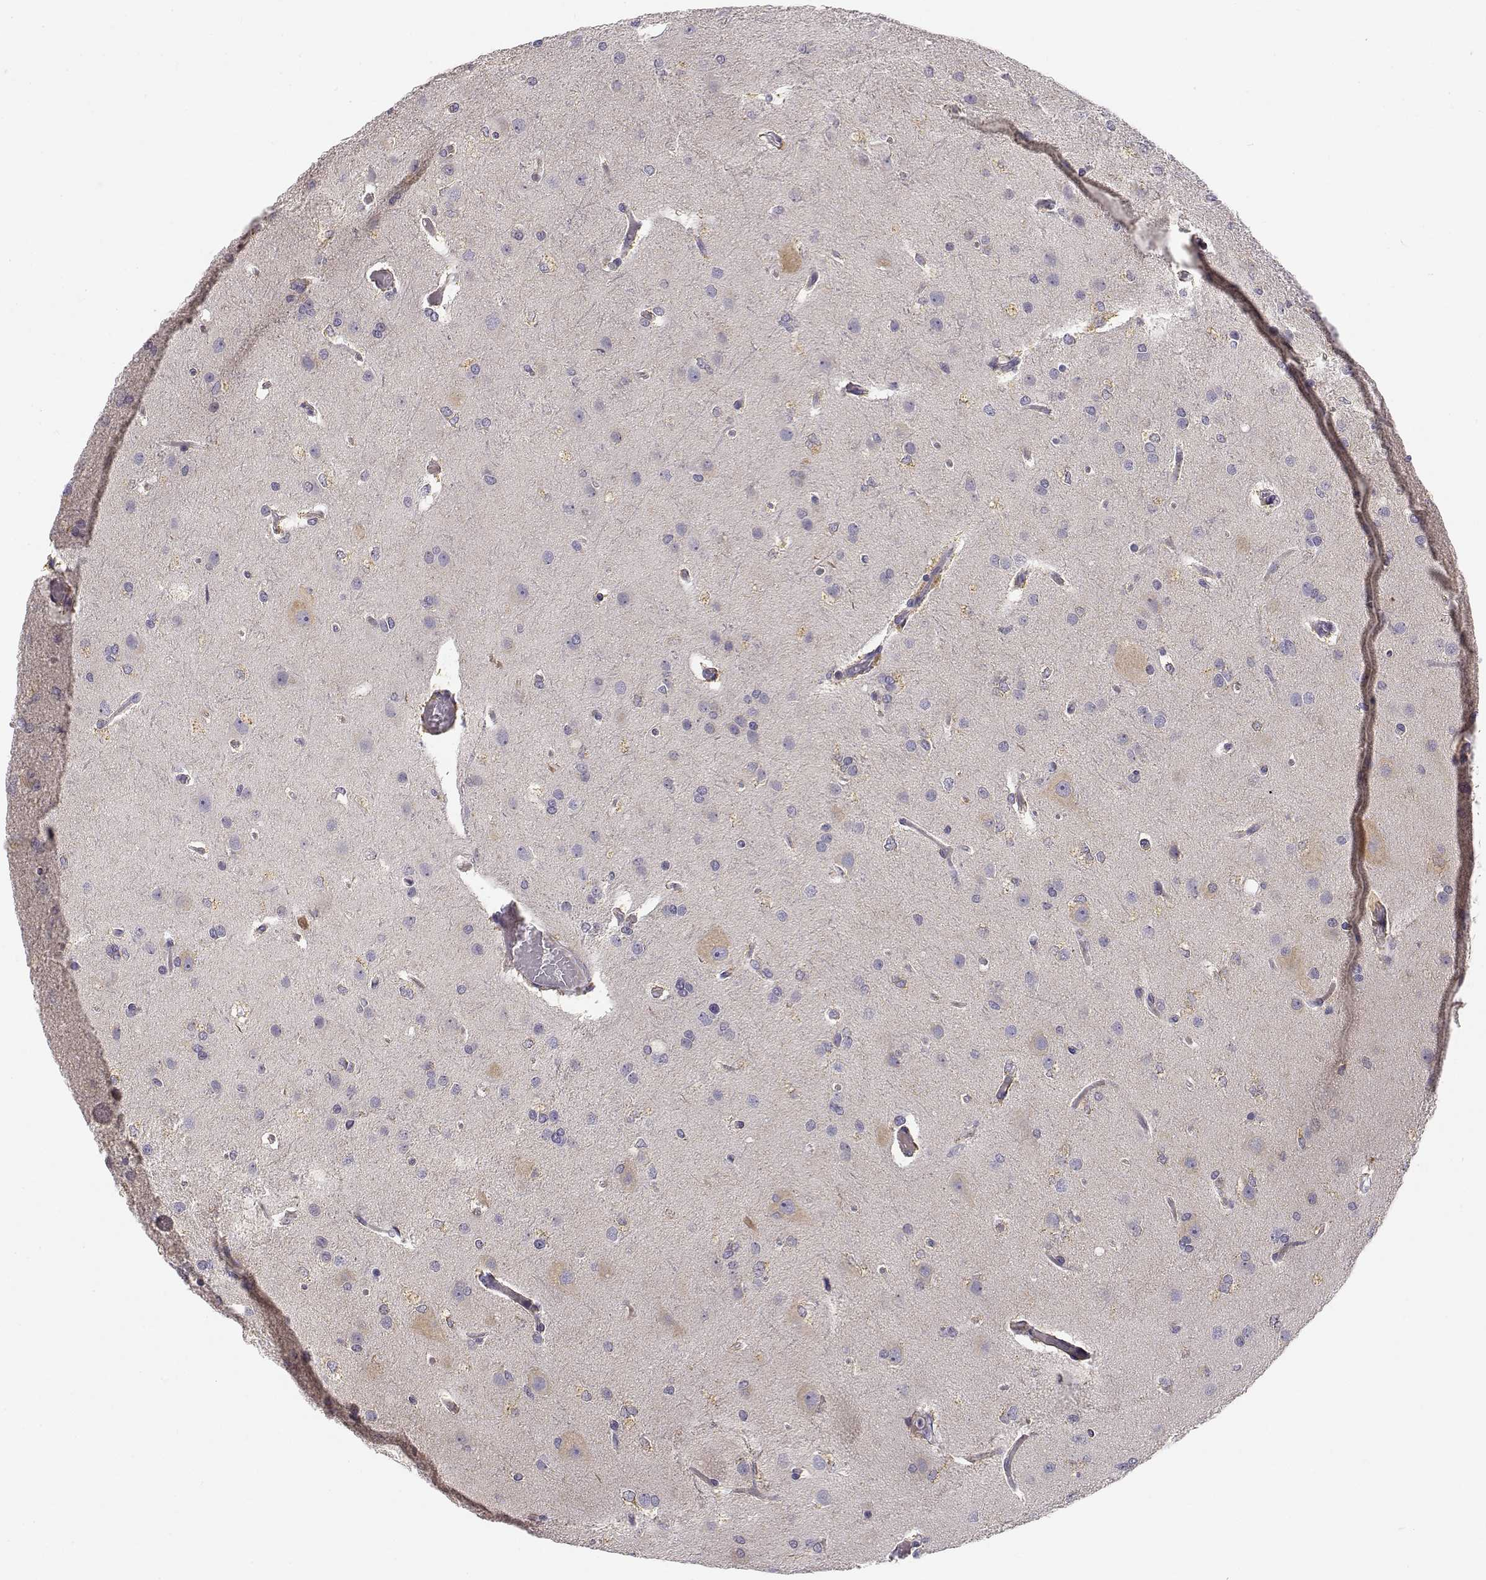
{"staining": {"intensity": "negative", "quantity": "none", "location": "none"}, "tissue": "glioma", "cell_type": "Tumor cells", "image_type": "cancer", "snomed": [{"axis": "morphology", "description": "Glioma, malignant, High grade"}, {"axis": "topography", "description": "Brain"}], "caption": "This photomicrograph is of malignant high-grade glioma stained with immunohistochemistry to label a protein in brown with the nuclei are counter-stained blue. There is no expression in tumor cells.", "gene": "ACSL6", "patient": {"sex": "male", "age": 68}}